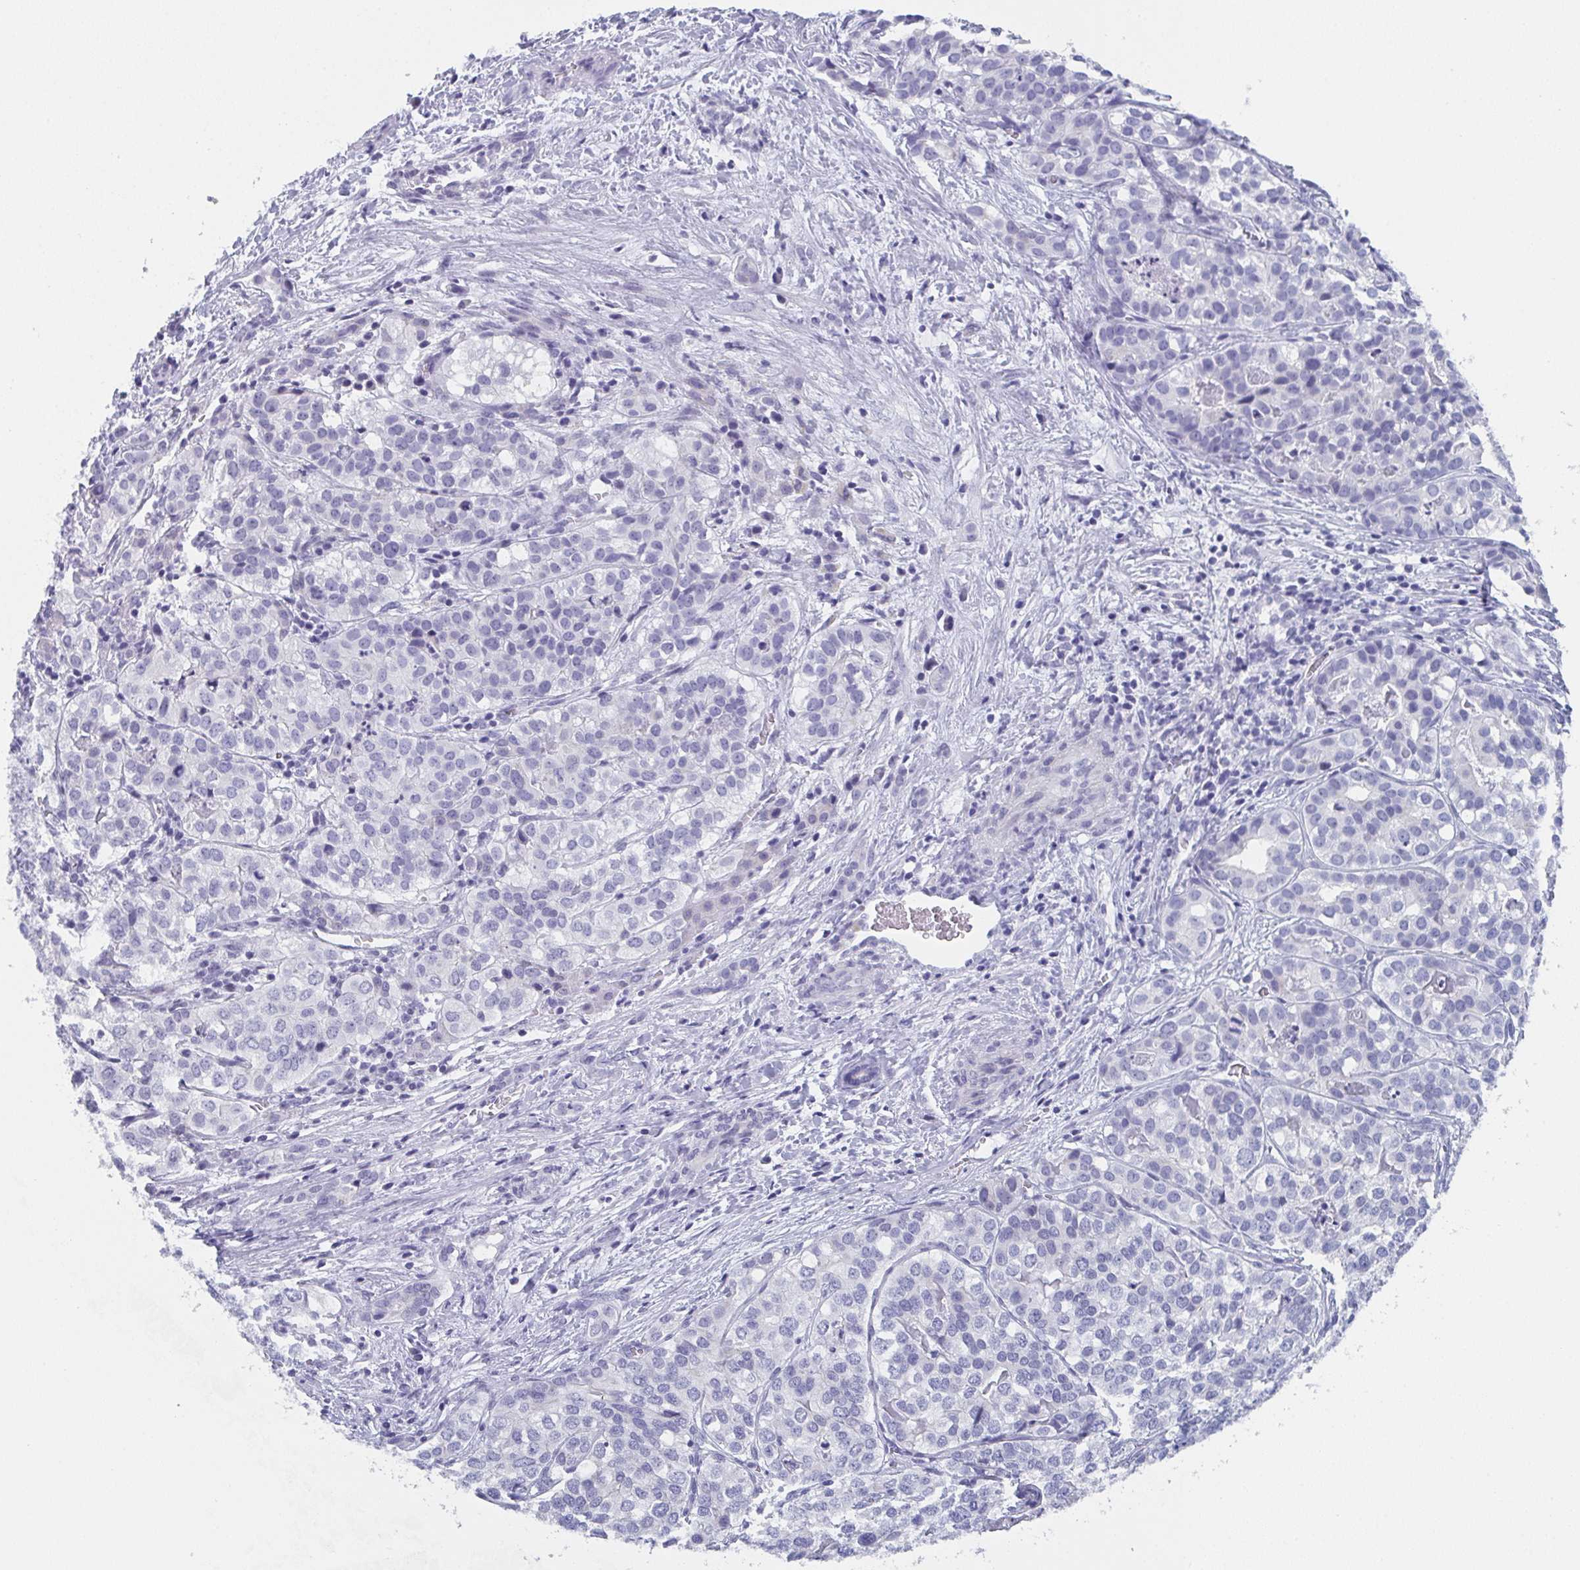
{"staining": {"intensity": "negative", "quantity": "none", "location": "none"}, "tissue": "liver cancer", "cell_type": "Tumor cells", "image_type": "cancer", "snomed": [{"axis": "morphology", "description": "Cholangiocarcinoma"}, {"axis": "topography", "description": "Liver"}], "caption": "IHC of liver cancer (cholangiocarcinoma) shows no expression in tumor cells.", "gene": "DYDC2", "patient": {"sex": "male", "age": 56}}